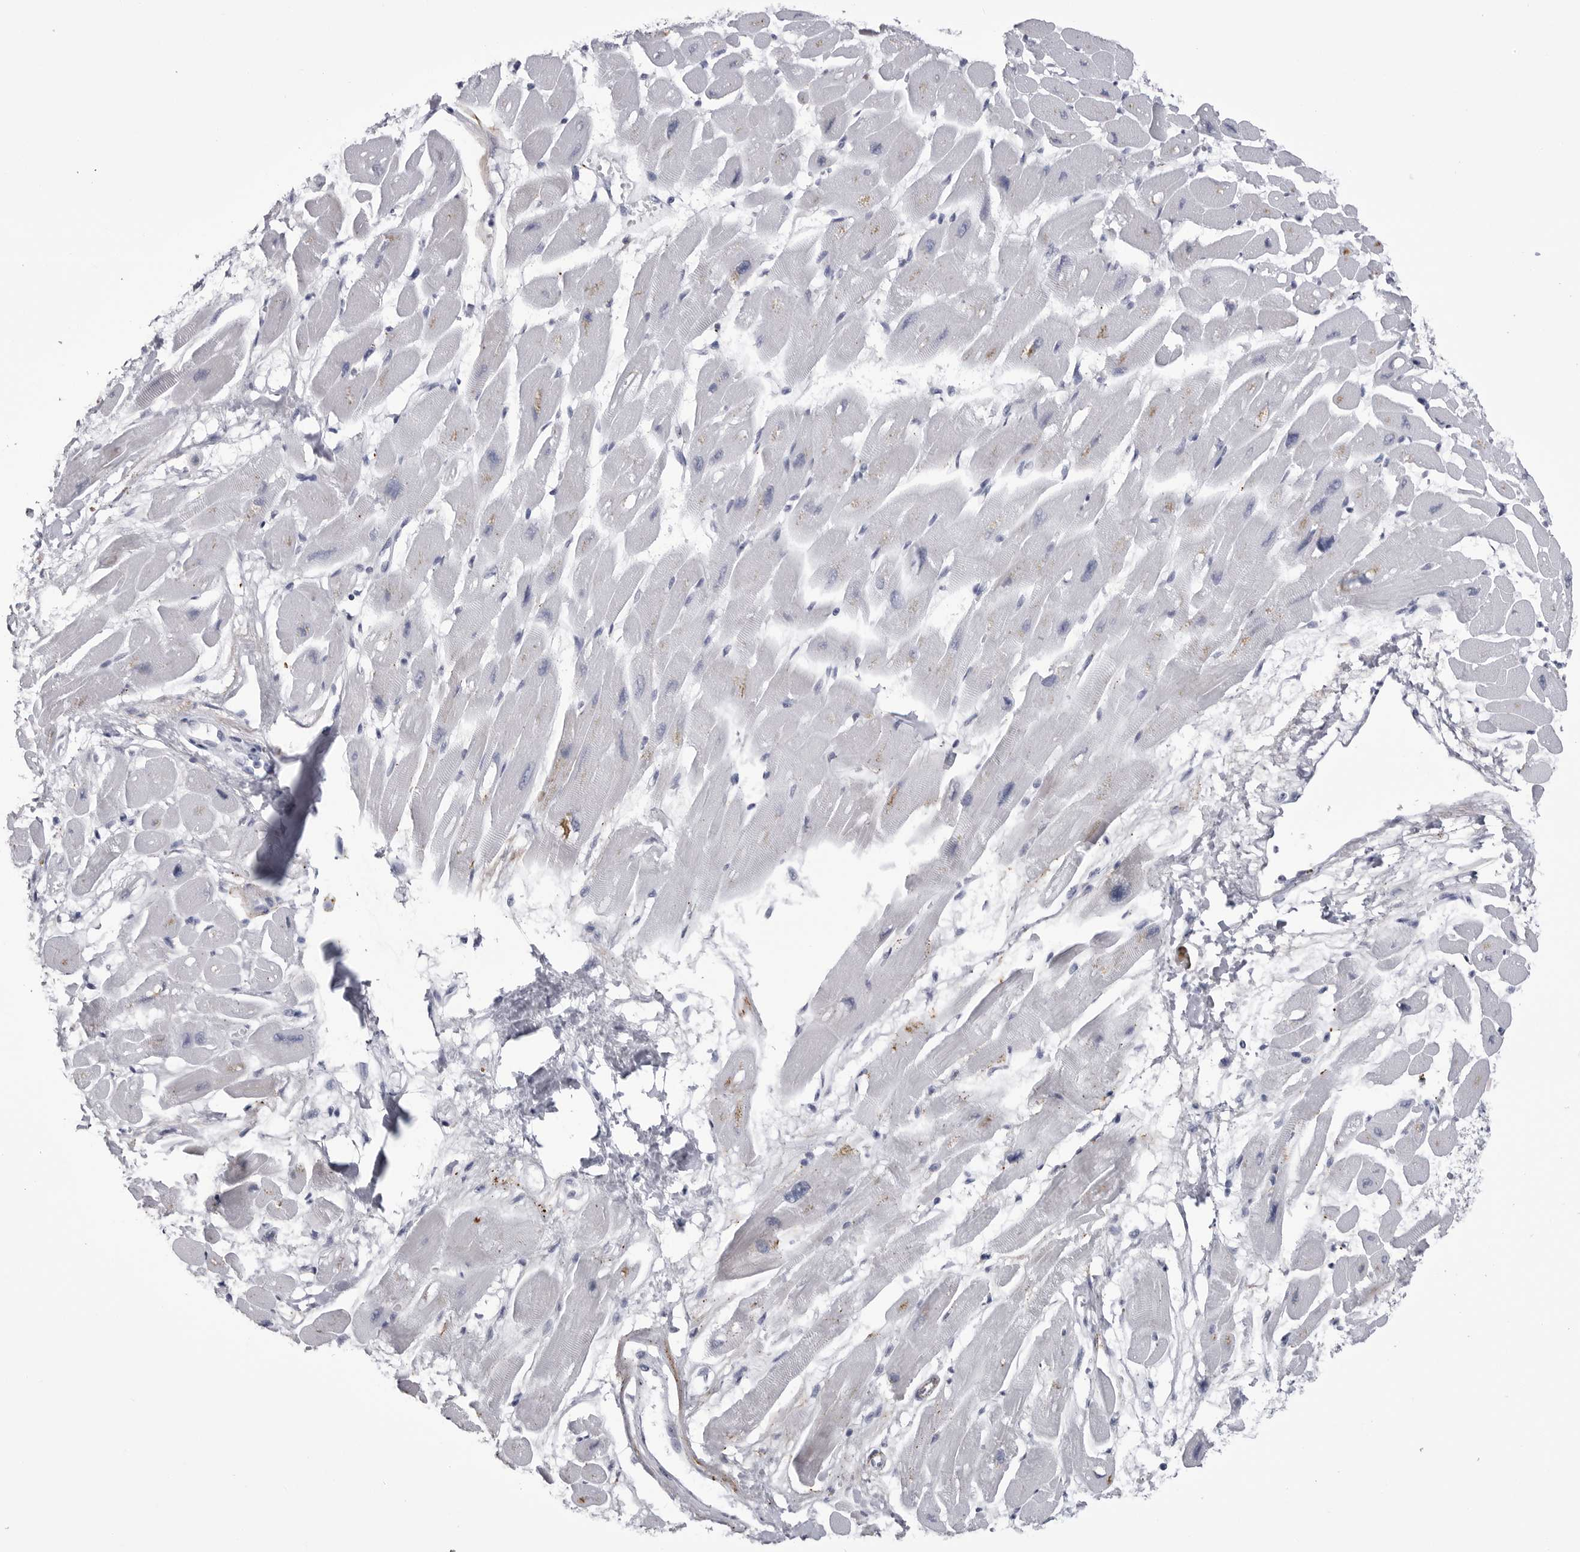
{"staining": {"intensity": "negative", "quantity": "none", "location": "none"}, "tissue": "heart muscle", "cell_type": "Cardiomyocytes", "image_type": "normal", "snomed": [{"axis": "morphology", "description": "Normal tissue, NOS"}, {"axis": "topography", "description": "Heart"}], "caption": "This is an IHC micrograph of benign human heart muscle. There is no positivity in cardiomyocytes.", "gene": "COL26A1", "patient": {"sex": "female", "age": 54}}